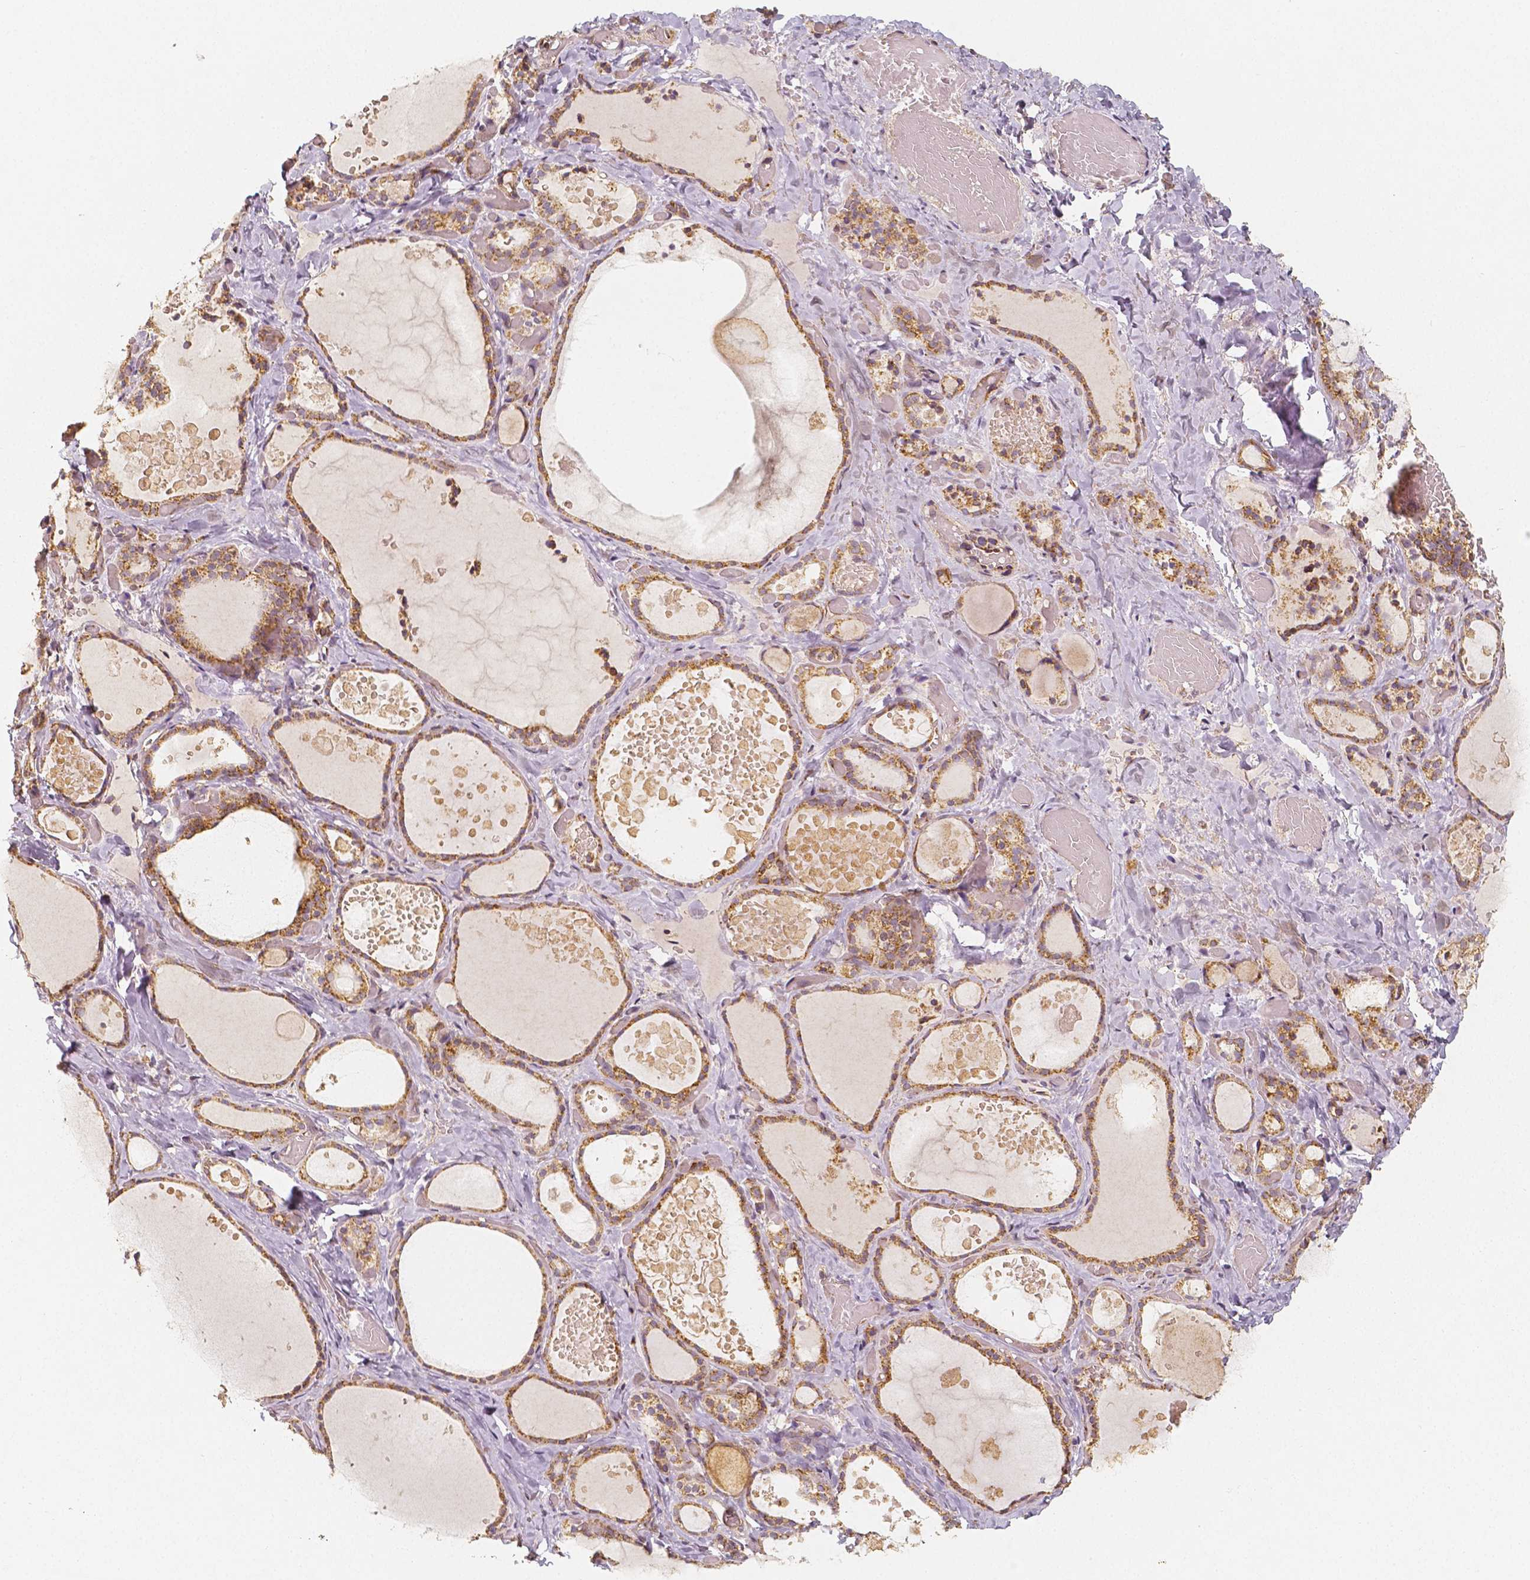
{"staining": {"intensity": "moderate", "quantity": ">75%", "location": "cytoplasmic/membranous"}, "tissue": "thyroid gland", "cell_type": "Glandular cells", "image_type": "normal", "snomed": [{"axis": "morphology", "description": "Normal tissue, NOS"}, {"axis": "topography", "description": "Thyroid gland"}], "caption": "Immunohistochemical staining of unremarkable thyroid gland reveals >75% levels of moderate cytoplasmic/membranous protein staining in approximately >75% of glandular cells. Immunohistochemistry stains the protein of interest in brown and the nuclei are stained blue.", "gene": "PGAM5", "patient": {"sex": "female", "age": 56}}